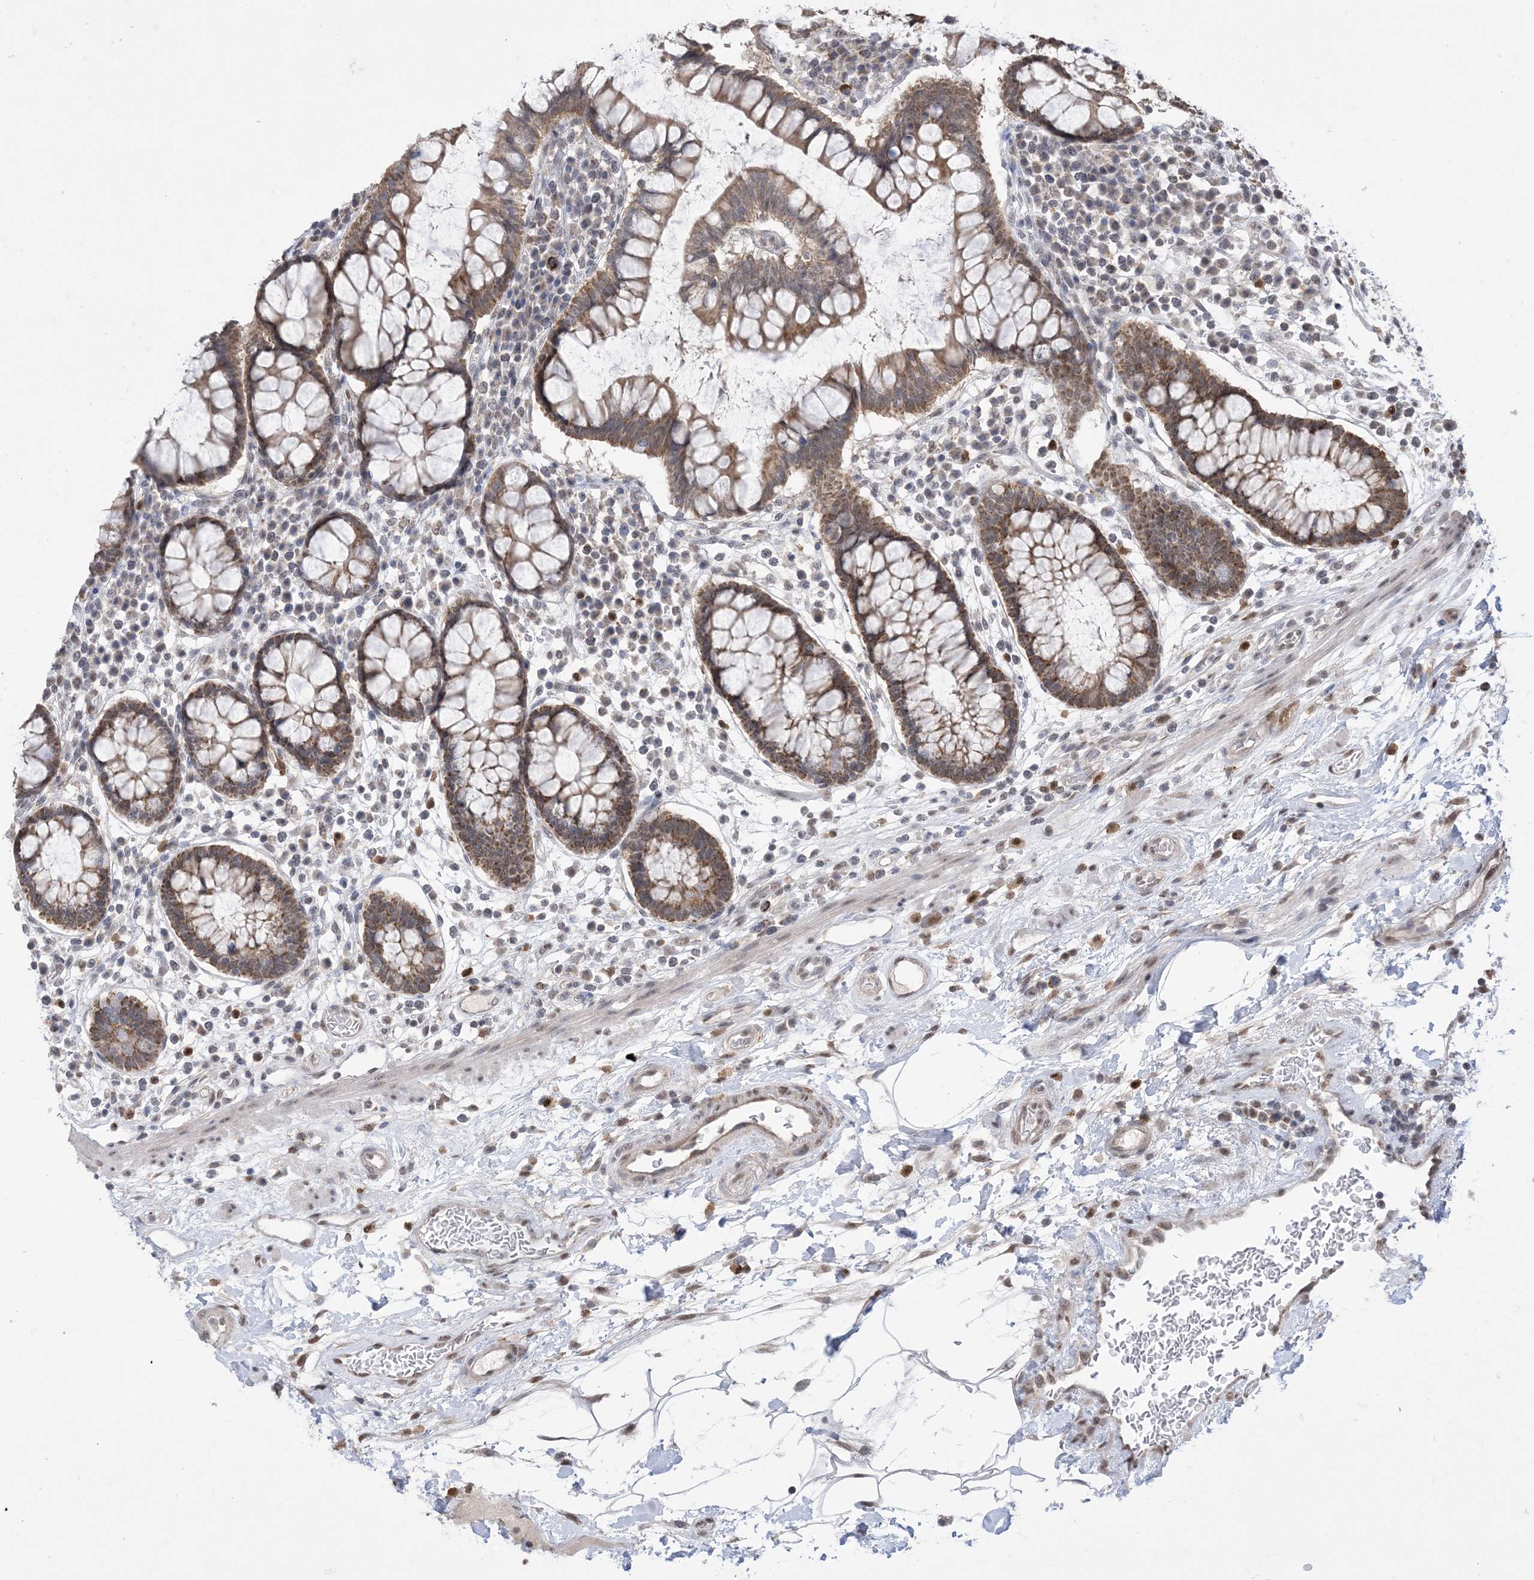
{"staining": {"intensity": "negative", "quantity": "none", "location": "none"}, "tissue": "colon", "cell_type": "Endothelial cells", "image_type": "normal", "snomed": [{"axis": "morphology", "description": "Normal tissue, NOS"}, {"axis": "topography", "description": "Colon"}], "caption": "A micrograph of human colon is negative for staining in endothelial cells. (DAB (3,3'-diaminobenzidine) IHC, high magnification).", "gene": "TRMT10C", "patient": {"sex": "female", "age": 79}}